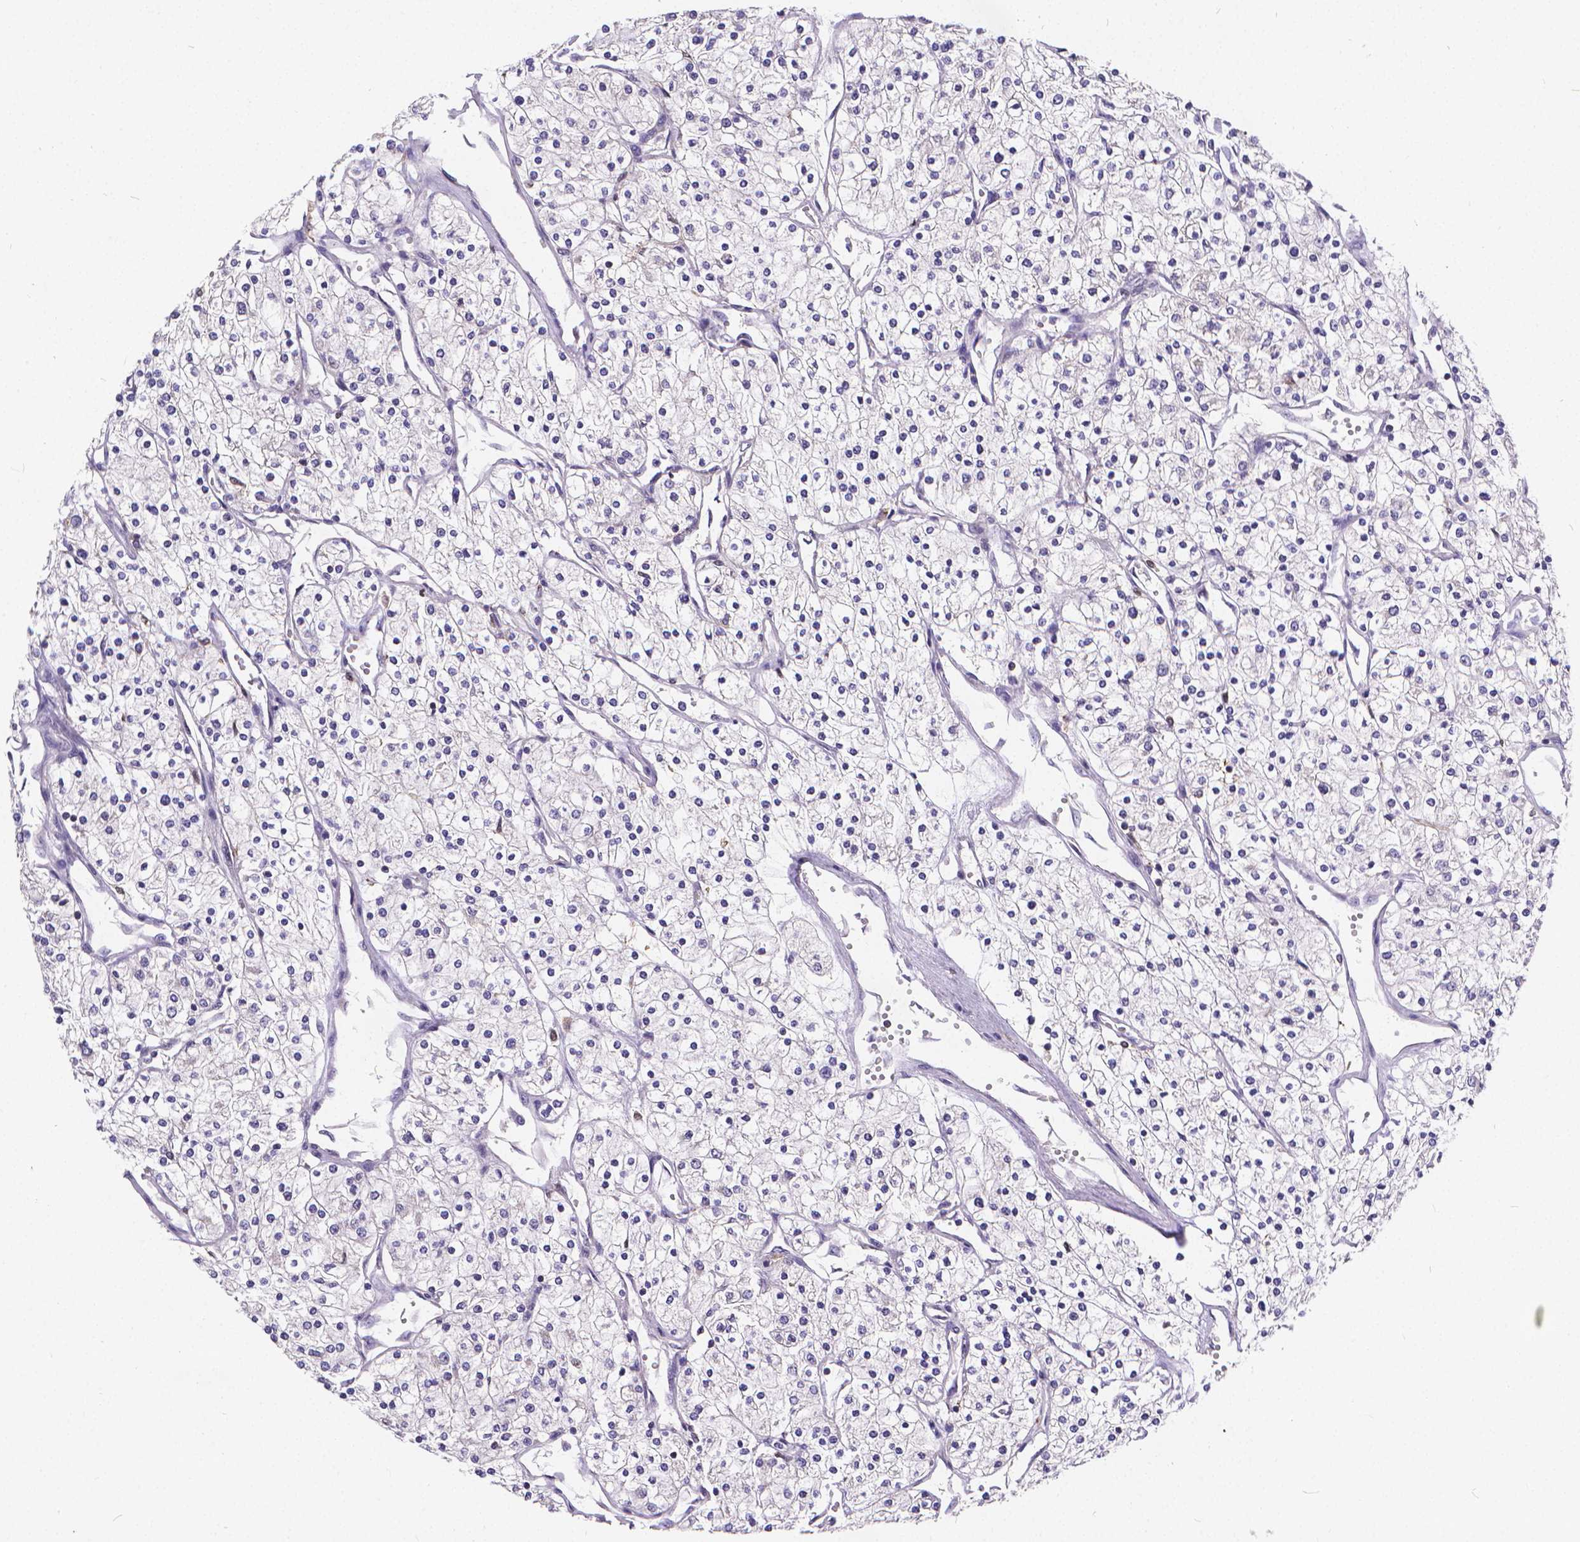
{"staining": {"intensity": "negative", "quantity": "none", "location": "none"}, "tissue": "renal cancer", "cell_type": "Tumor cells", "image_type": "cancer", "snomed": [{"axis": "morphology", "description": "Adenocarcinoma, NOS"}, {"axis": "topography", "description": "Kidney"}], "caption": "This image is of renal cancer (adenocarcinoma) stained with IHC to label a protein in brown with the nuclei are counter-stained blue. There is no expression in tumor cells.", "gene": "GLRB", "patient": {"sex": "male", "age": 80}}